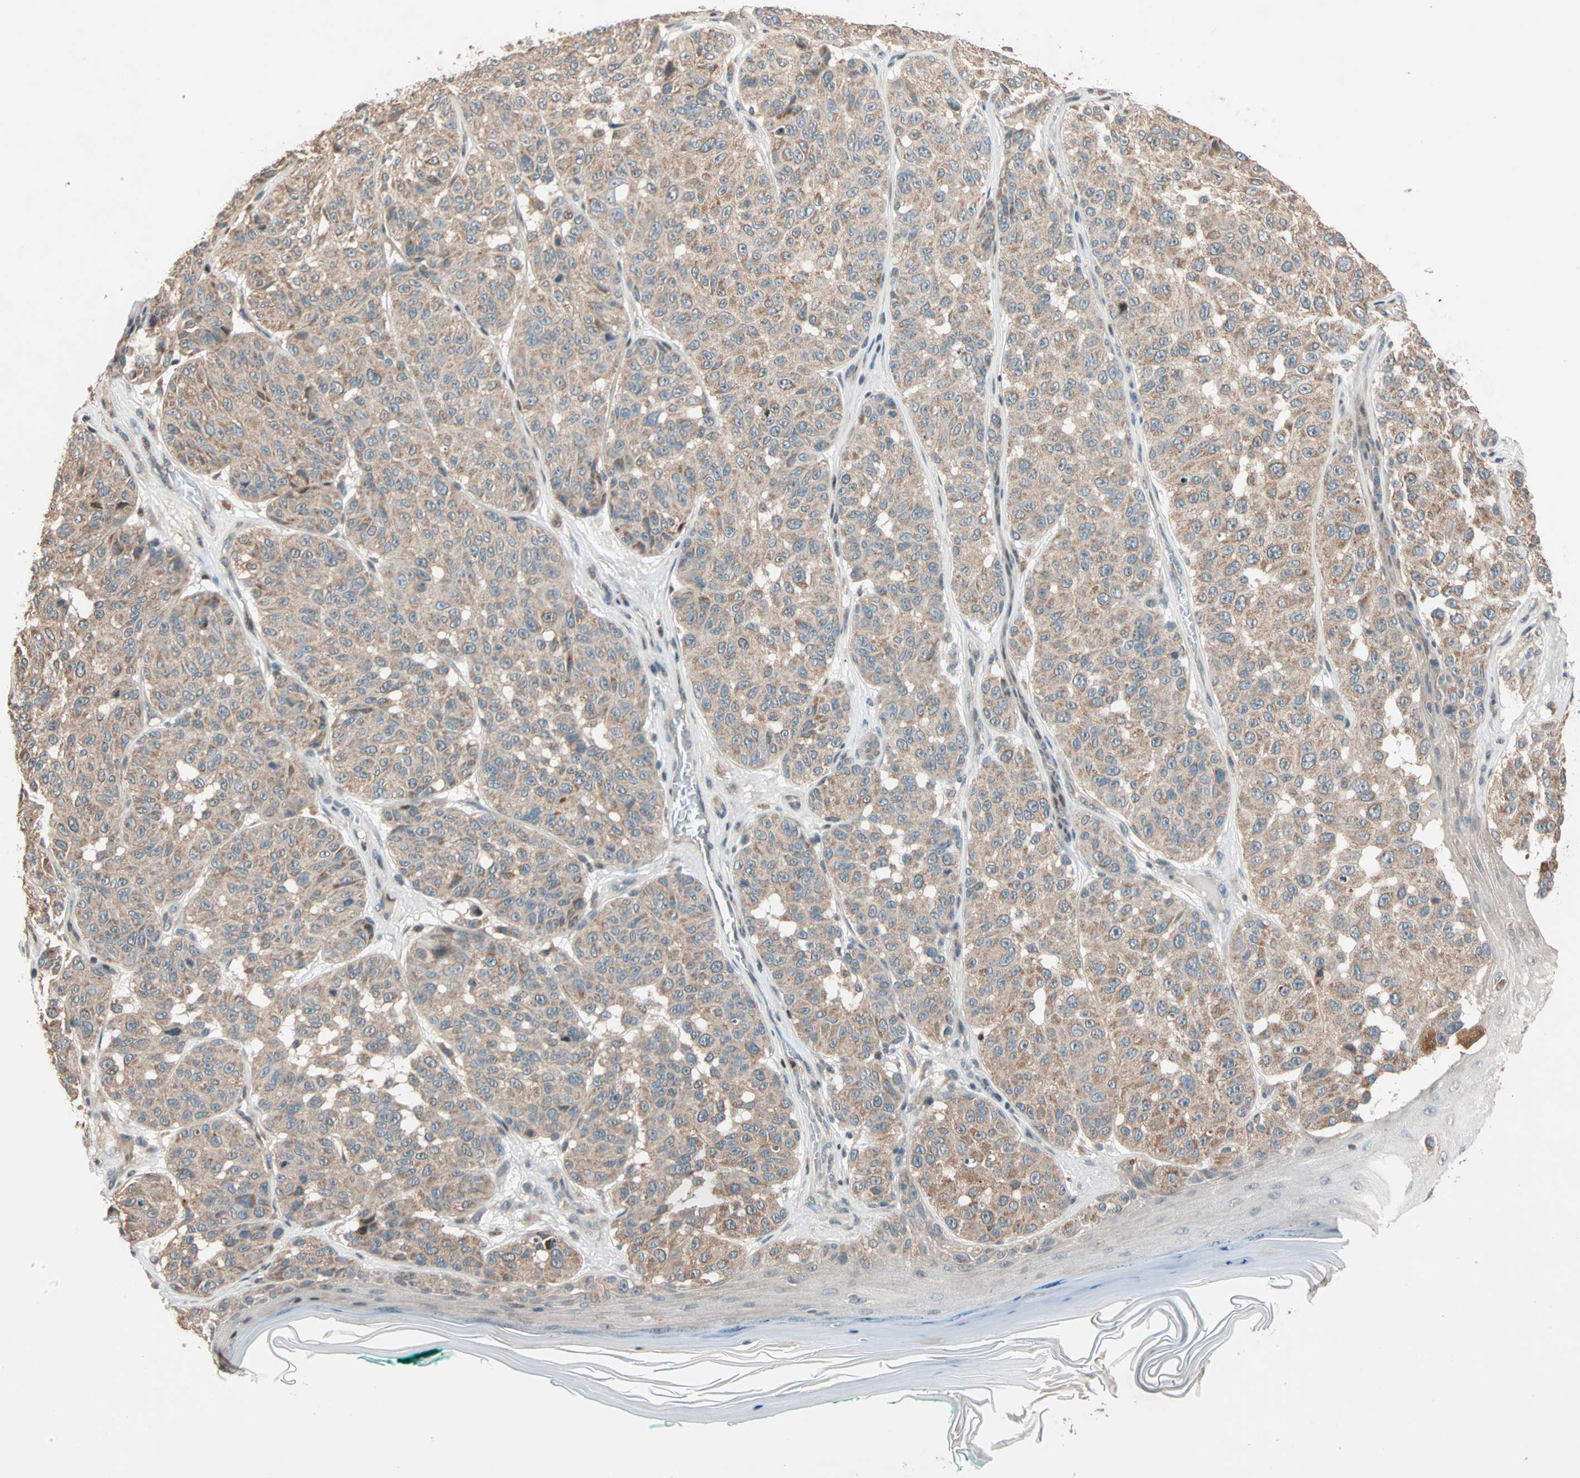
{"staining": {"intensity": "moderate", "quantity": ">75%", "location": "cytoplasmic/membranous"}, "tissue": "melanoma", "cell_type": "Tumor cells", "image_type": "cancer", "snomed": [{"axis": "morphology", "description": "Malignant melanoma, NOS"}, {"axis": "topography", "description": "Skin"}], "caption": "Immunohistochemistry (IHC) staining of melanoma, which reveals medium levels of moderate cytoplasmic/membranous positivity in about >75% of tumor cells indicating moderate cytoplasmic/membranous protein expression. The staining was performed using DAB (3,3'-diaminobenzidine) (brown) for protein detection and nuclei were counterstained in hematoxylin (blue).", "gene": "HECW1", "patient": {"sex": "female", "age": 46}}